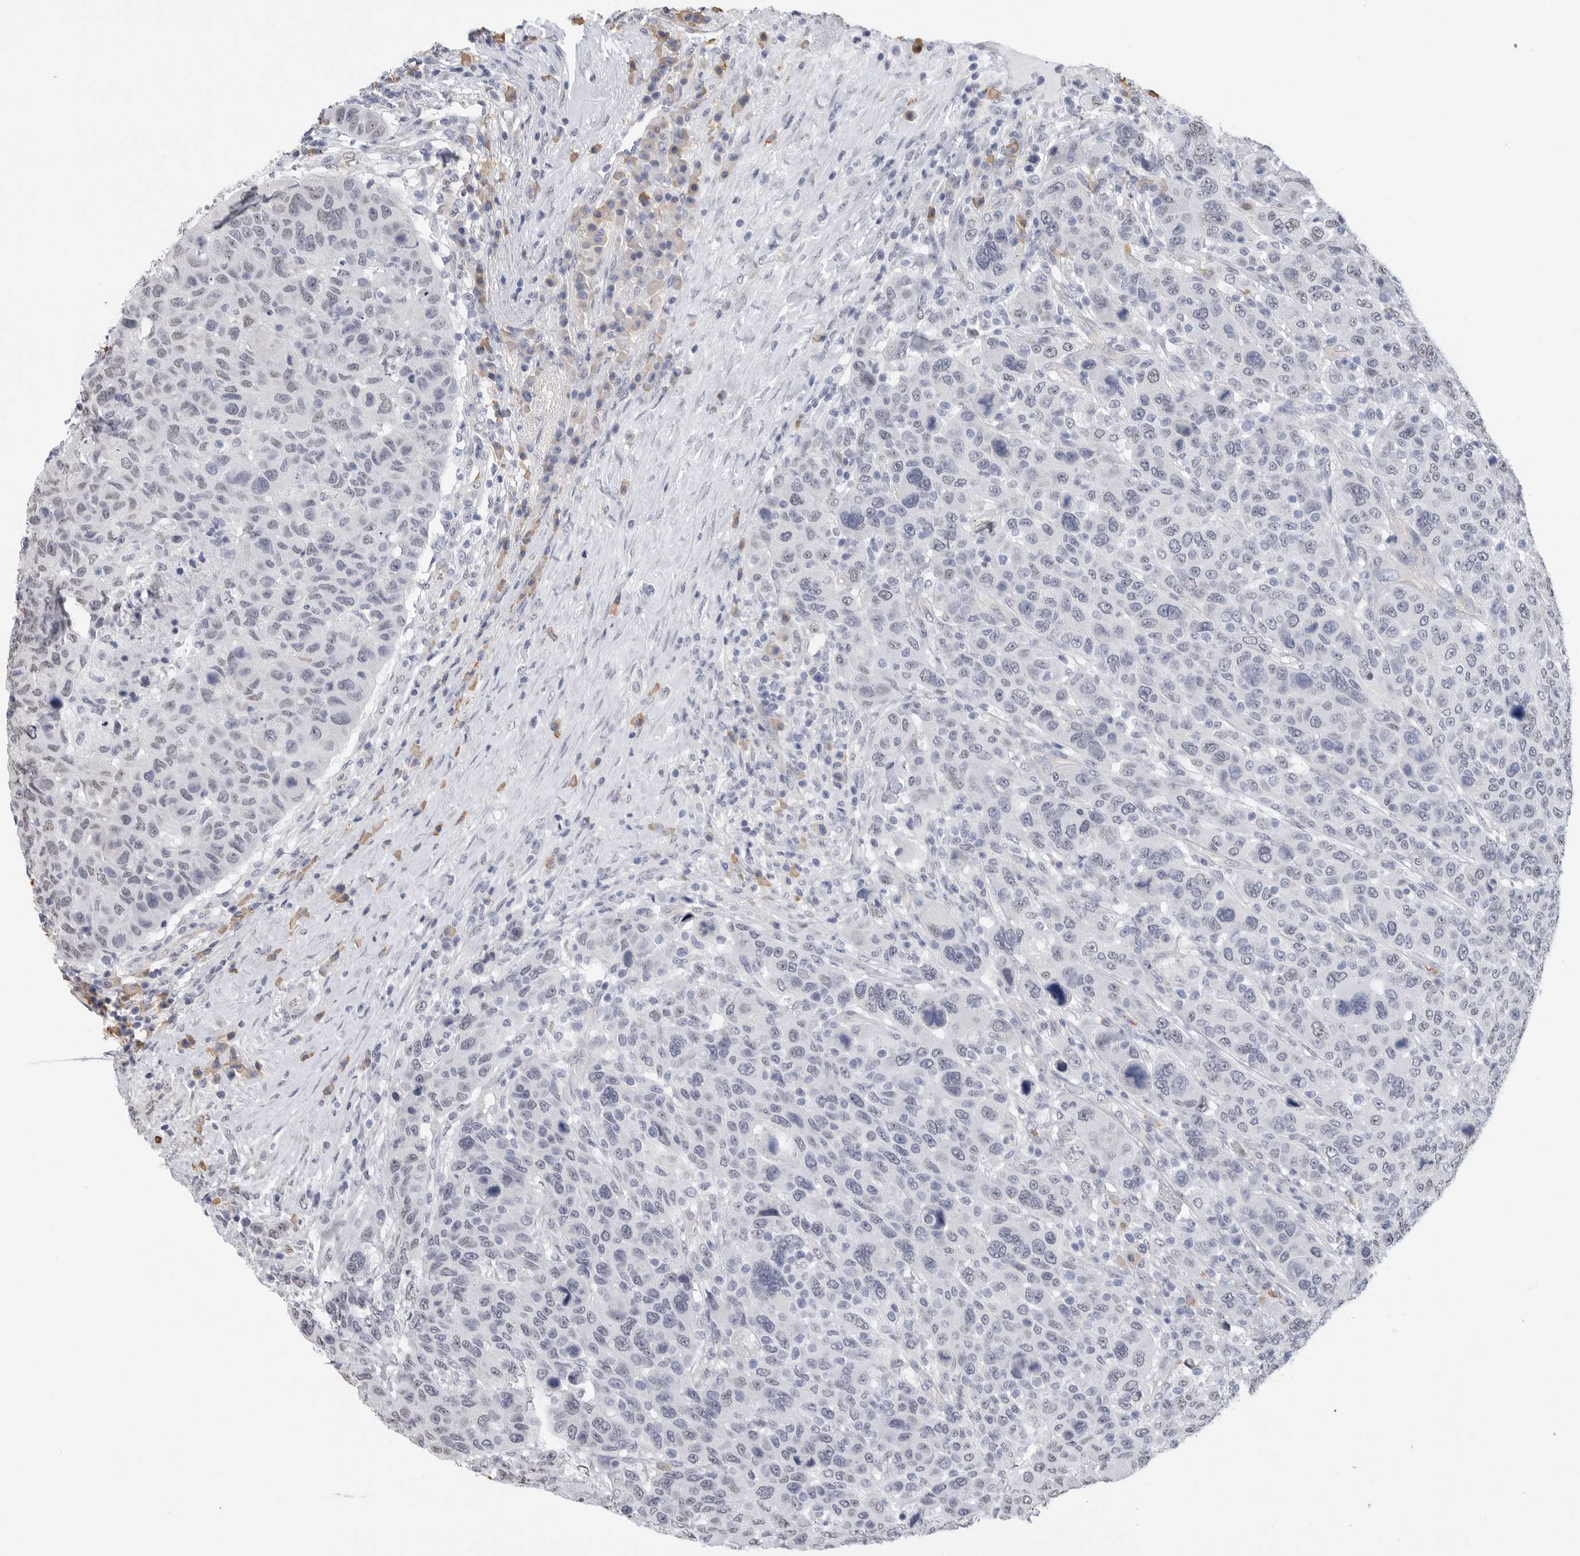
{"staining": {"intensity": "weak", "quantity": "<25%", "location": "nuclear"}, "tissue": "breast cancer", "cell_type": "Tumor cells", "image_type": "cancer", "snomed": [{"axis": "morphology", "description": "Duct carcinoma"}, {"axis": "topography", "description": "Breast"}], "caption": "This is a histopathology image of IHC staining of intraductal carcinoma (breast), which shows no staining in tumor cells.", "gene": "ARHGEF10", "patient": {"sex": "female", "age": 37}}